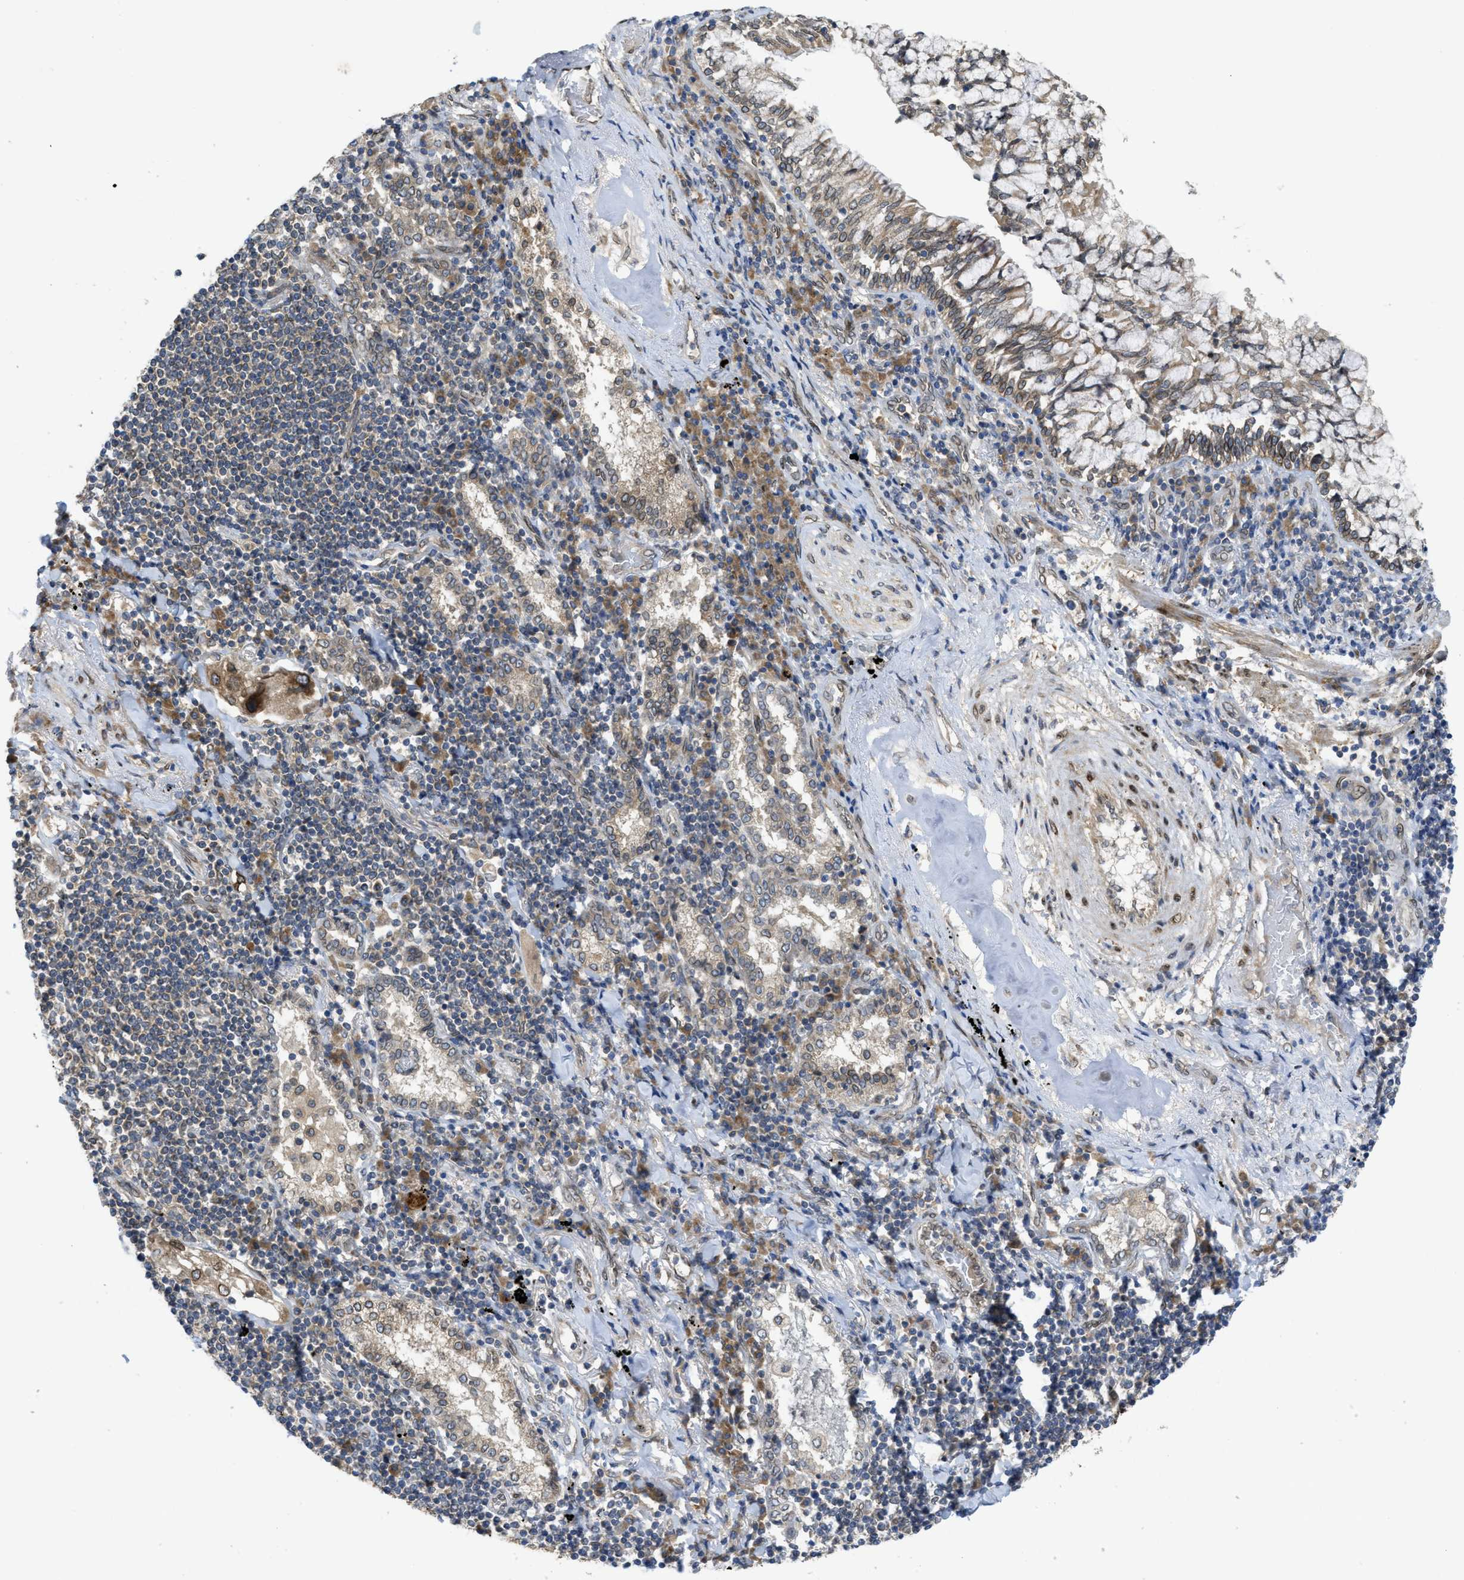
{"staining": {"intensity": "moderate", "quantity": ">75%", "location": "cytoplasmic/membranous"}, "tissue": "lung cancer", "cell_type": "Tumor cells", "image_type": "cancer", "snomed": [{"axis": "morphology", "description": "Adenocarcinoma, NOS"}, {"axis": "topography", "description": "Lung"}], "caption": "This photomicrograph reveals adenocarcinoma (lung) stained with IHC to label a protein in brown. The cytoplasmic/membranous of tumor cells show moderate positivity for the protein. Nuclei are counter-stained blue.", "gene": "EIF2AK3", "patient": {"sex": "female", "age": 65}}